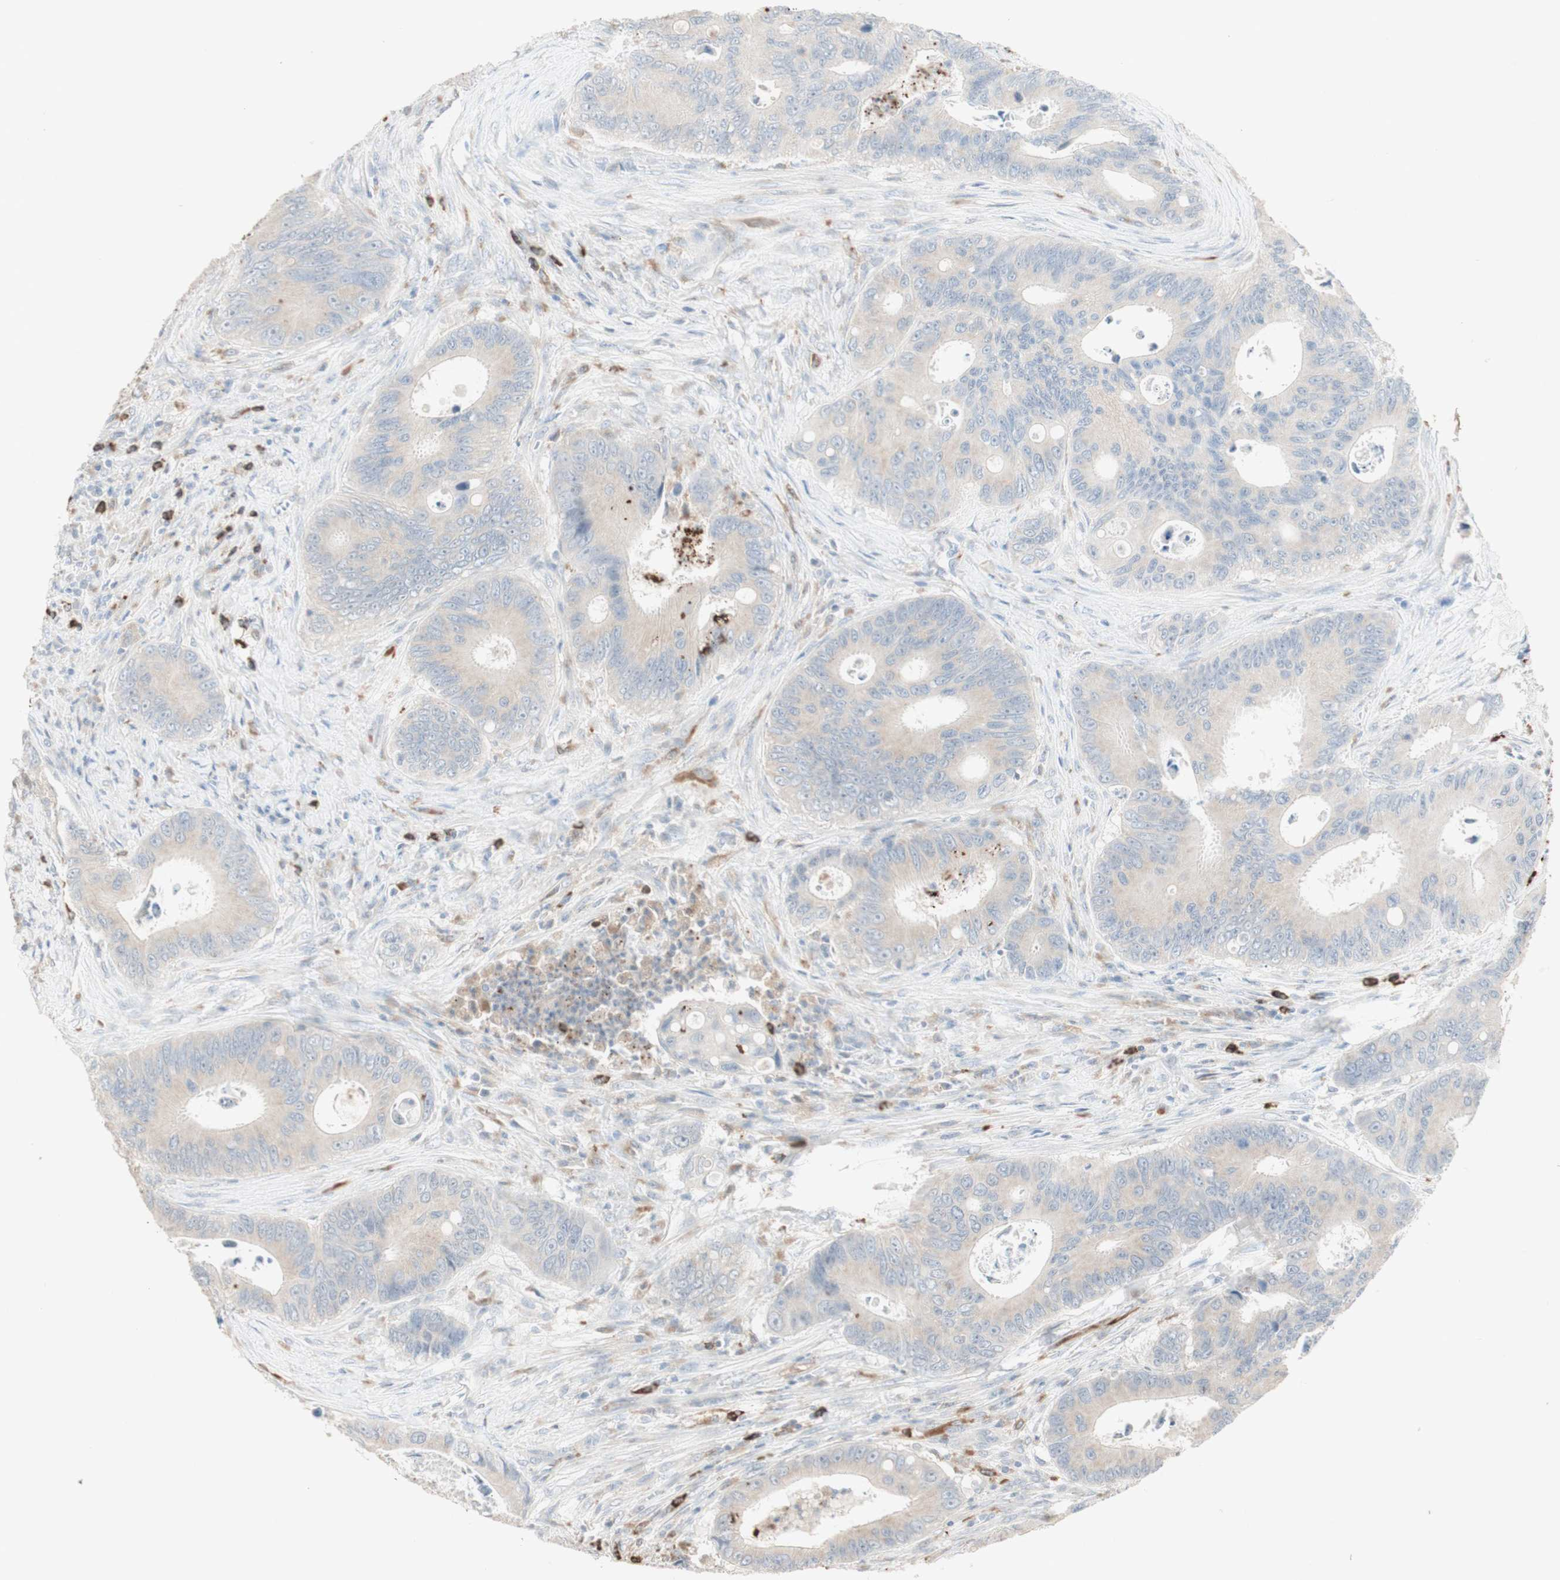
{"staining": {"intensity": "negative", "quantity": "none", "location": "none"}, "tissue": "colorectal cancer", "cell_type": "Tumor cells", "image_type": "cancer", "snomed": [{"axis": "morphology", "description": "Inflammation, NOS"}, {"axis": "morphology", "description": "Adenocarcinoma, NOS"}, {"axis": "topography", "description": "Colon"}], "caption": "High magnification brightfield microscopy of colorectal cancer (adenocarcinoma) stained with DAB (3,3'-diaminobenzidine) (brown) and counterstained with hematoxylin (blue): tumor cells show no significant positivity.", "gene": "ATP6V1B1", "patient": {"sex": "male", "age": 72}}